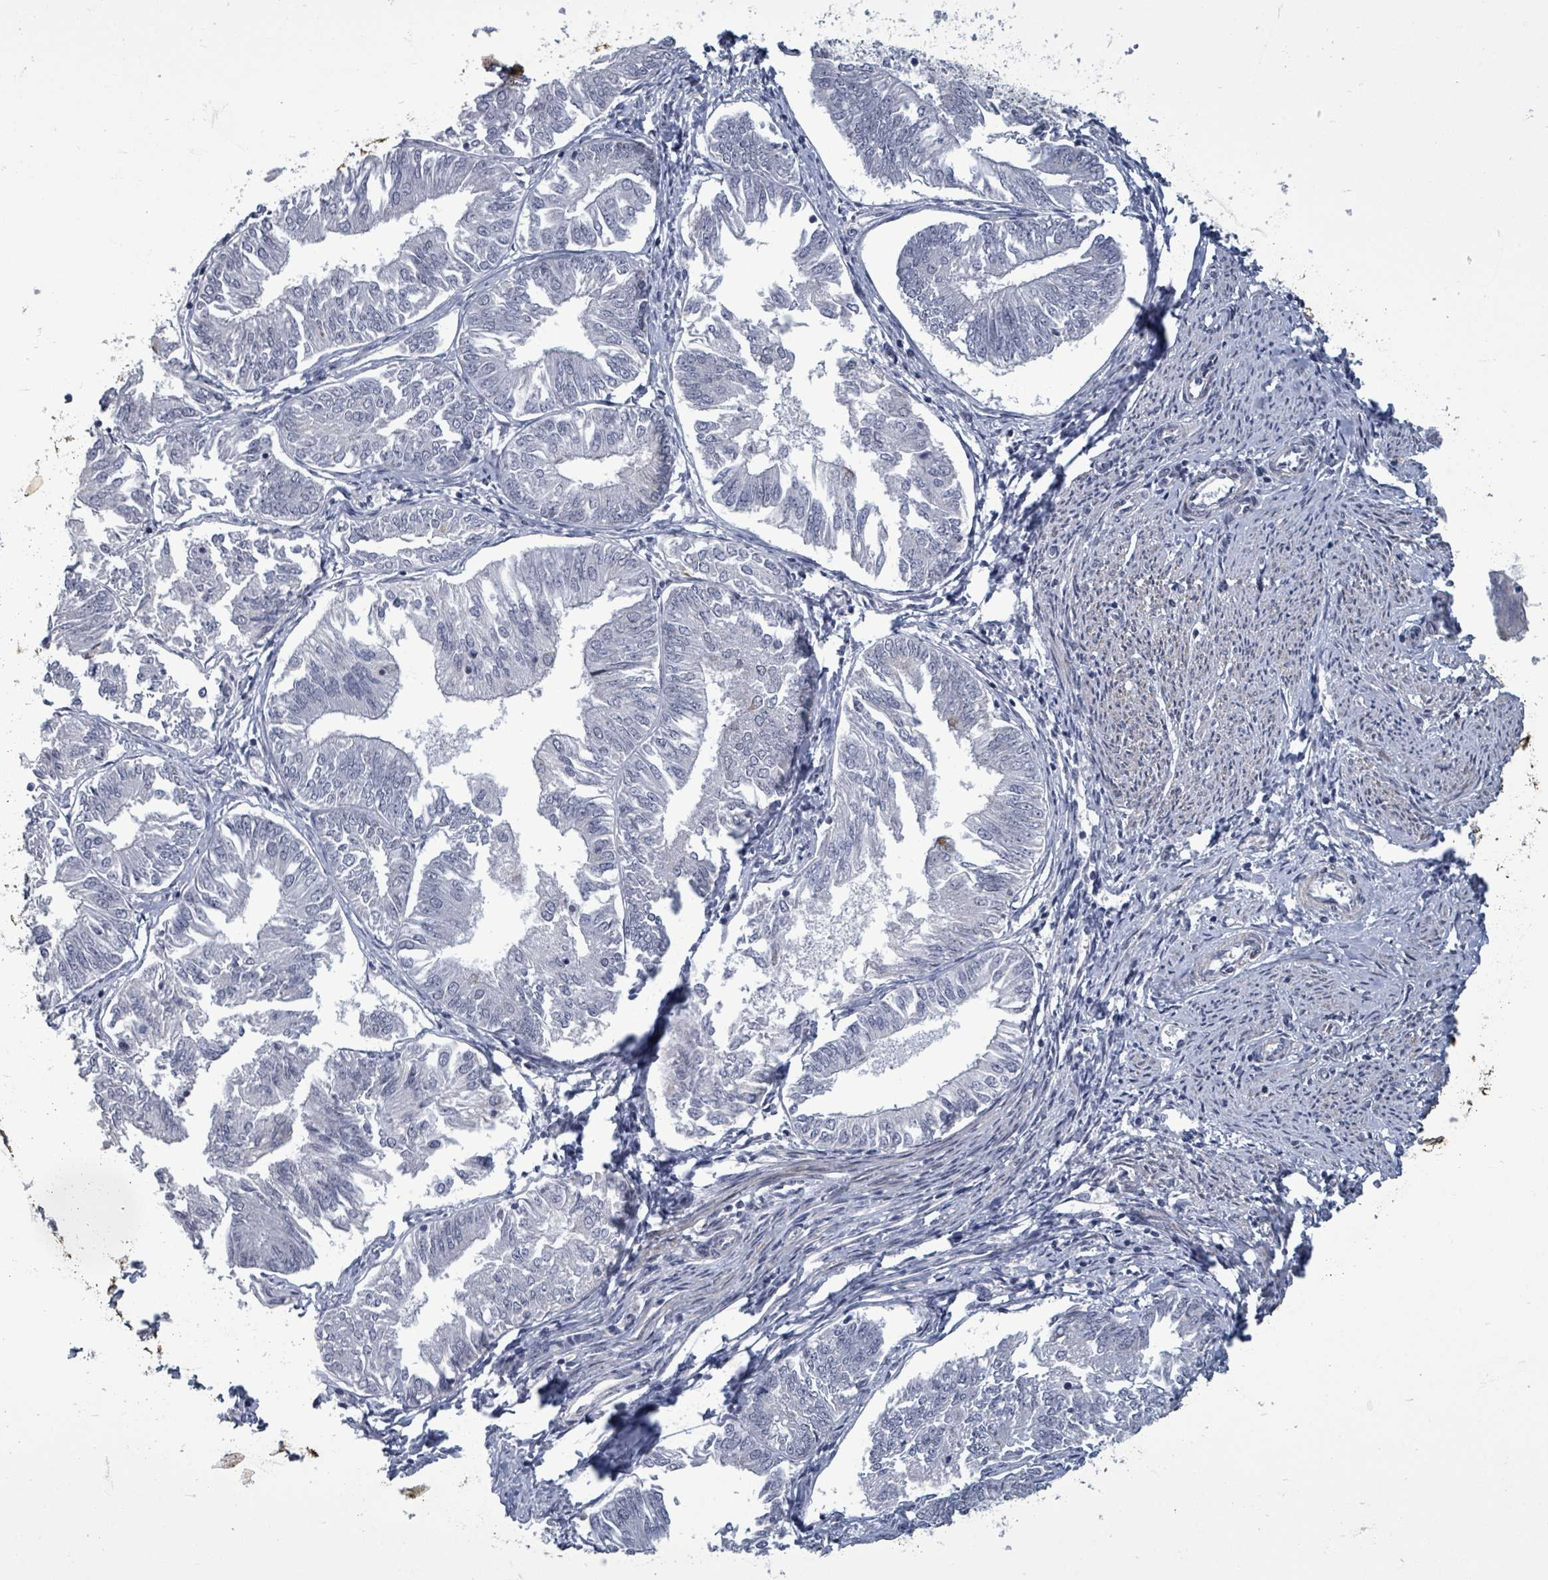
{"staining": {"intensity": "negative", "quantity": "none", "location": "none"}, "tissue": "endometrial cancer", "cell_type": "Tumor cells", "image_type": "cancer", "snomed": [{"axis": "morphology", "description": "Adenocarcinoma, NOS"}, {"axis": "topography", "description": "Endometrium"}], "caption": "This is an immunohistochemistry histopathology image of endometrial cancer. There is no expression in tumor cells.", "gene": "PTPN20", "patient": {"sex": "female", "age": 58}}